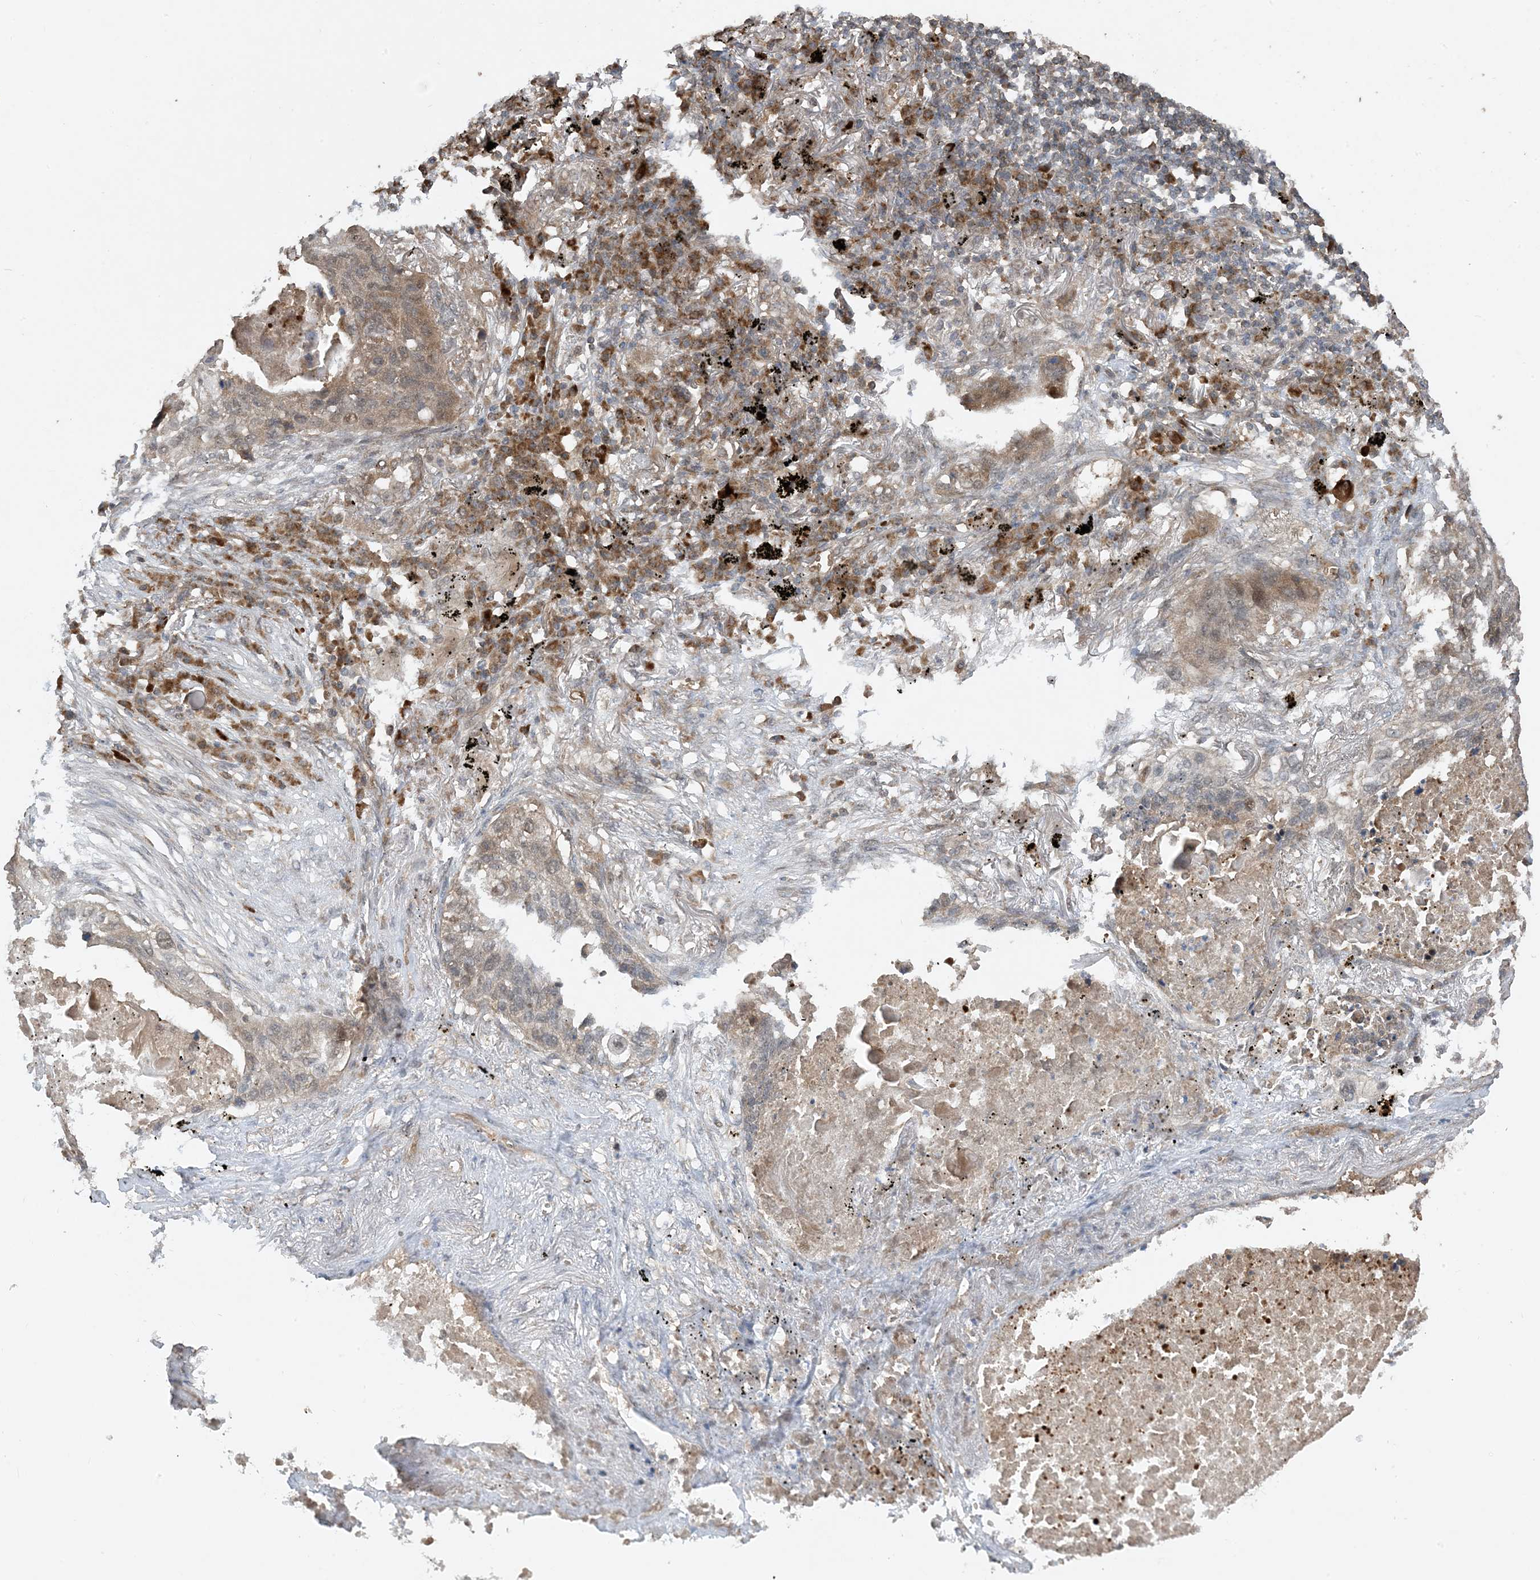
{"staining": {"intensity": "moderate", "quantity": "25%-75%", "location": "cytoplasmic/membranous"}, "tissue": "lung cancer", "cell_type": "Tumor cells", "image_type": "cancer", "snomed": [{"axis": "morphology", "description": "Squamous cell carcinoma, NOS"}, {"axis": "topography", "description": "Lung"}], "caption": "Immunohistochemical staining of human lung cancer displays medium levels of moderate cytoplasmic/membranous protein expression in about 25%-75% of tumor cells. The protein of interest is stained brown, and the nuclei are stained in blue (DAB IHC with brightfield microscopy, high magnification).", "gene": "PUSL1", "patient": {"sex": "female", "age": 63}}